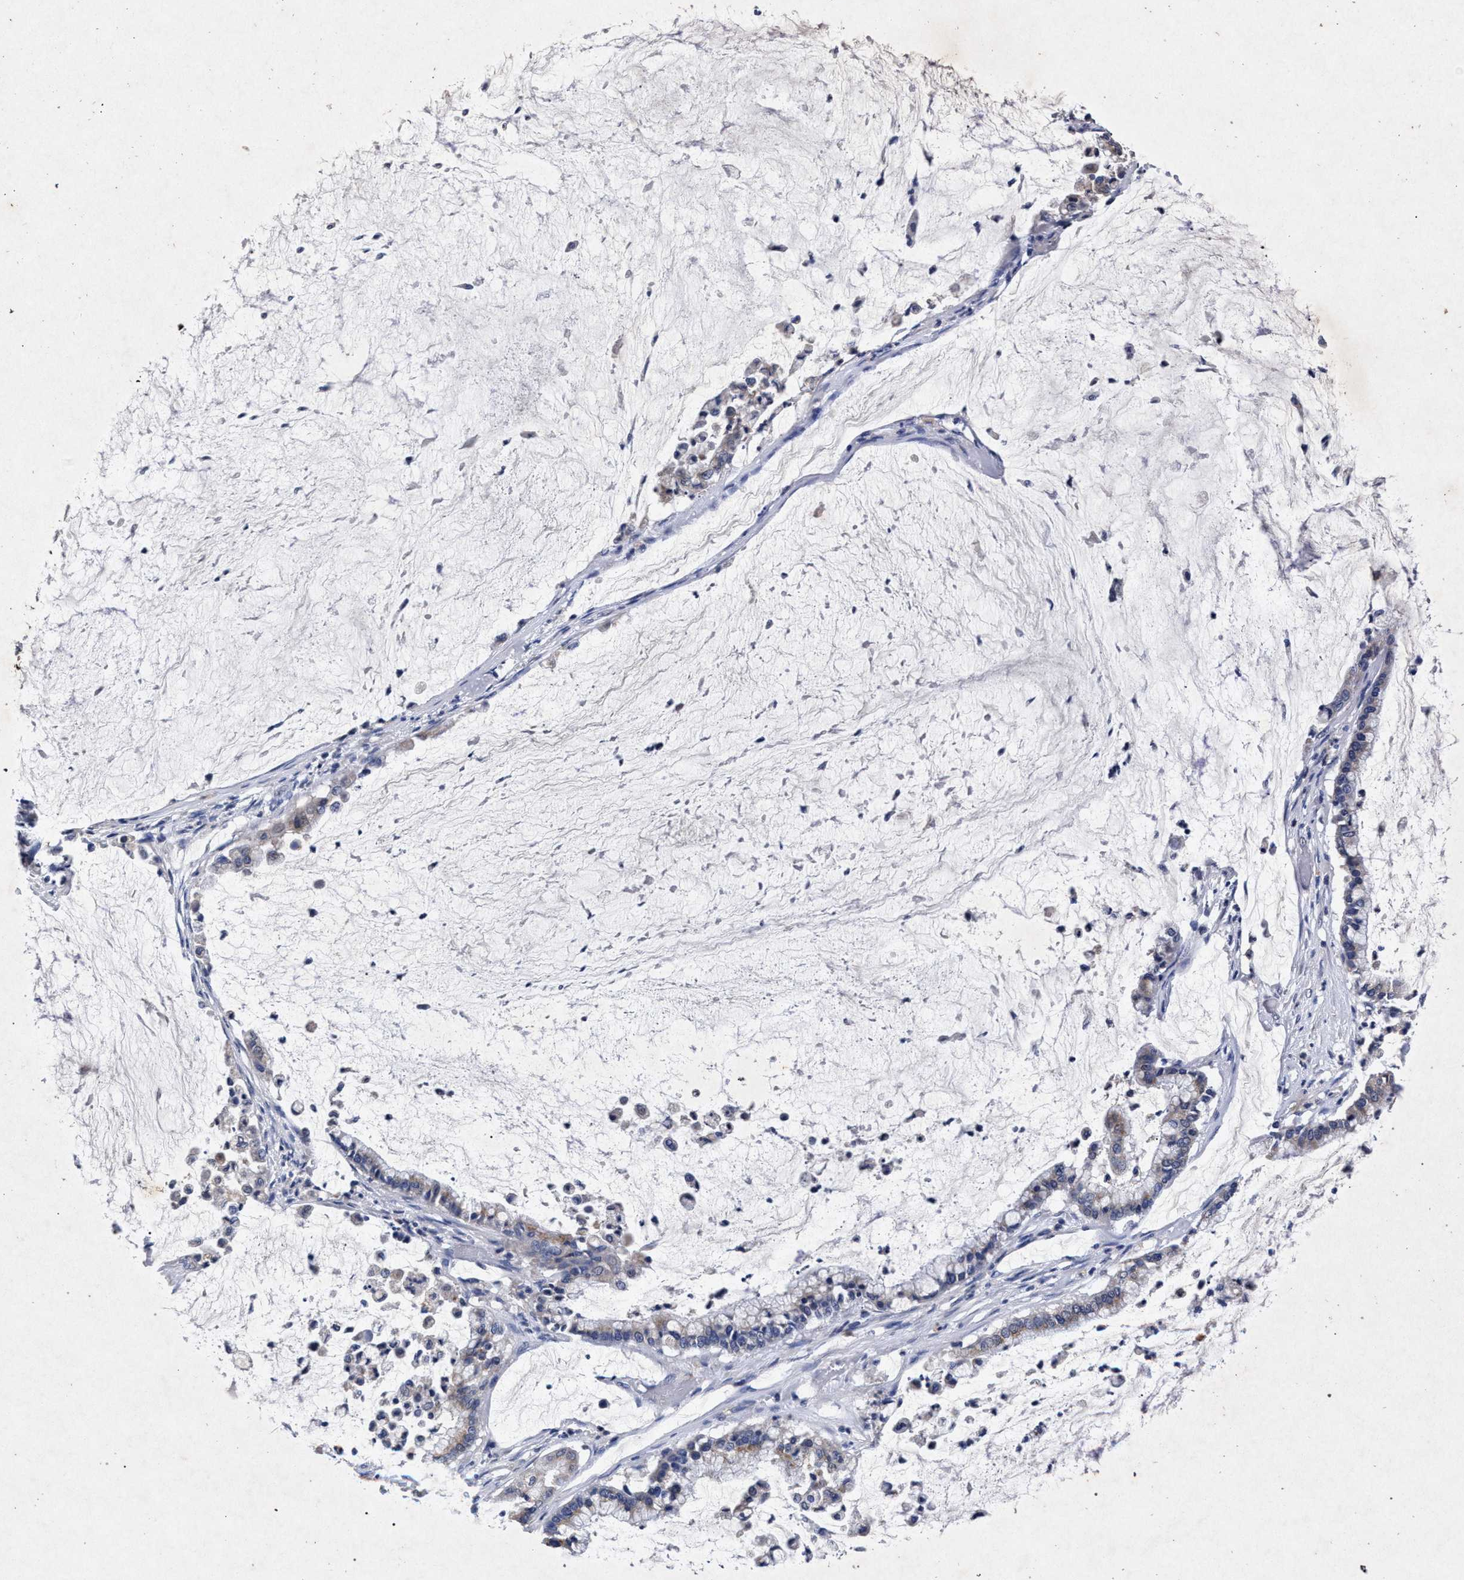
{"staining": {"intensity": "weak", "quantity": "<25%", "location": "cytoplasmic/membranous"}, "tissue": "pancreatic cancer", "cell_type": "Tumor cells", "image_type": "cancer", "snomed": [{"axis": "morphology", "description": "Adenocarcinoma, NOS"}, {"axis": "topography", "description": "Pancreas"}], "caption": "This is an IHC photomicrograph of adenocarcinoma (pancreatic). There is no staining in tumor cells.", "gene": "ATP1A2", "patient": {"sex": "male", "age": 41}}